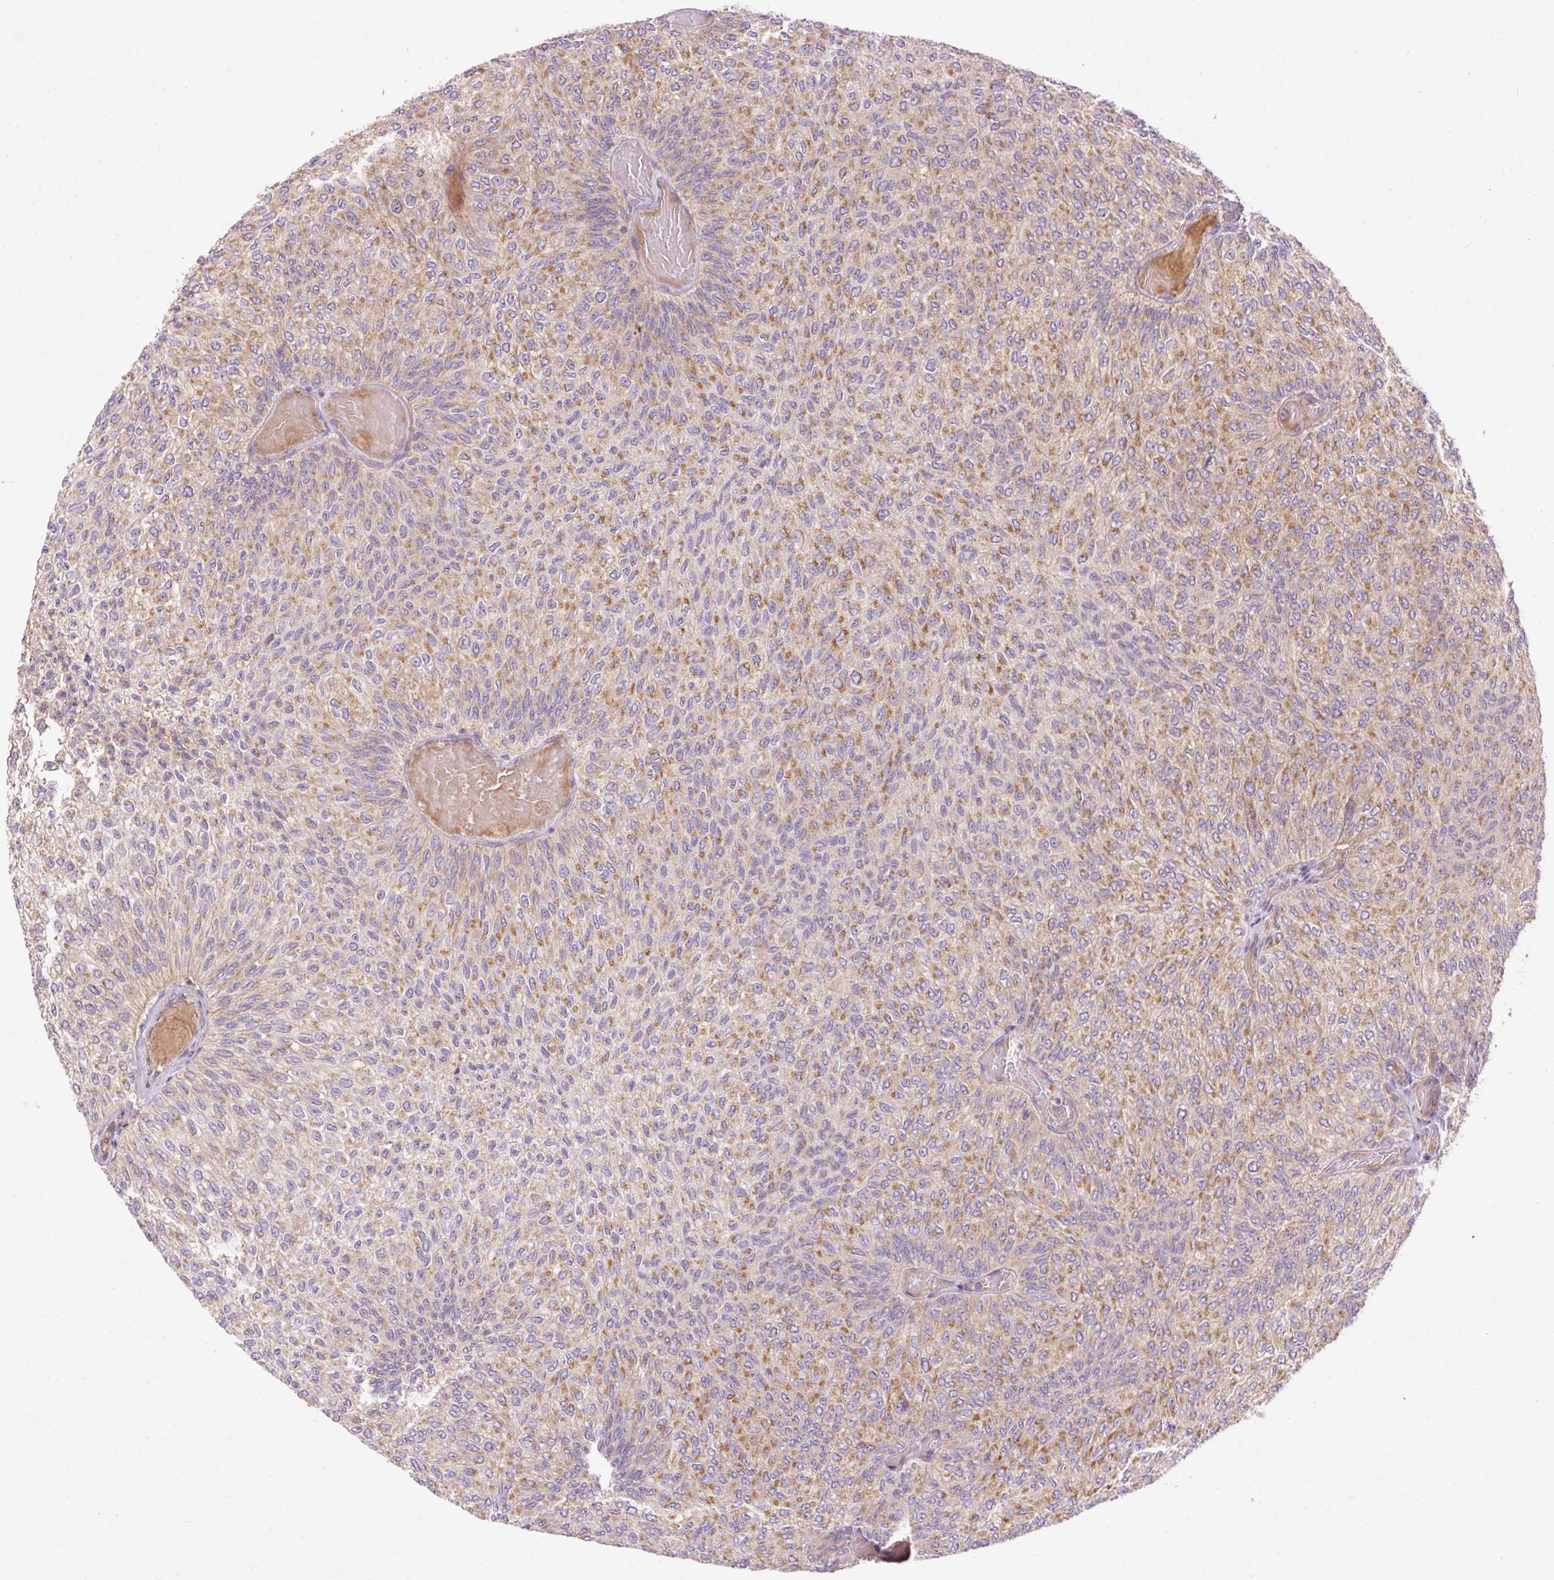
{"staining": {"intensity": "moderate", "quantity": ">75%", "location": "cytoplasmic/membranous"}, "tissue": "urothelial cancer", "cell_type": "Tumor cells", "image_type": "cancer", "snomed": [{"axis": "morphology", "description": "Urothelial carcinoma, Low grade"}, {"axis": "topography", "description": "Urinary bladder"}], "caption": "Immunohistochemistry (IHC) (DAB (3,3'-diaminobenzidine)) staining of urothelial cancer reveals moderate cytoplasmic/membranous protein expression in approximately >75% of tumor cells. (DAB (3,3'-diaminobenzidine) = brown stain, brightfield microscopy at high magnification).", "gene": "RIPOR3", "patient": {"sex": "male", "age": 78}}